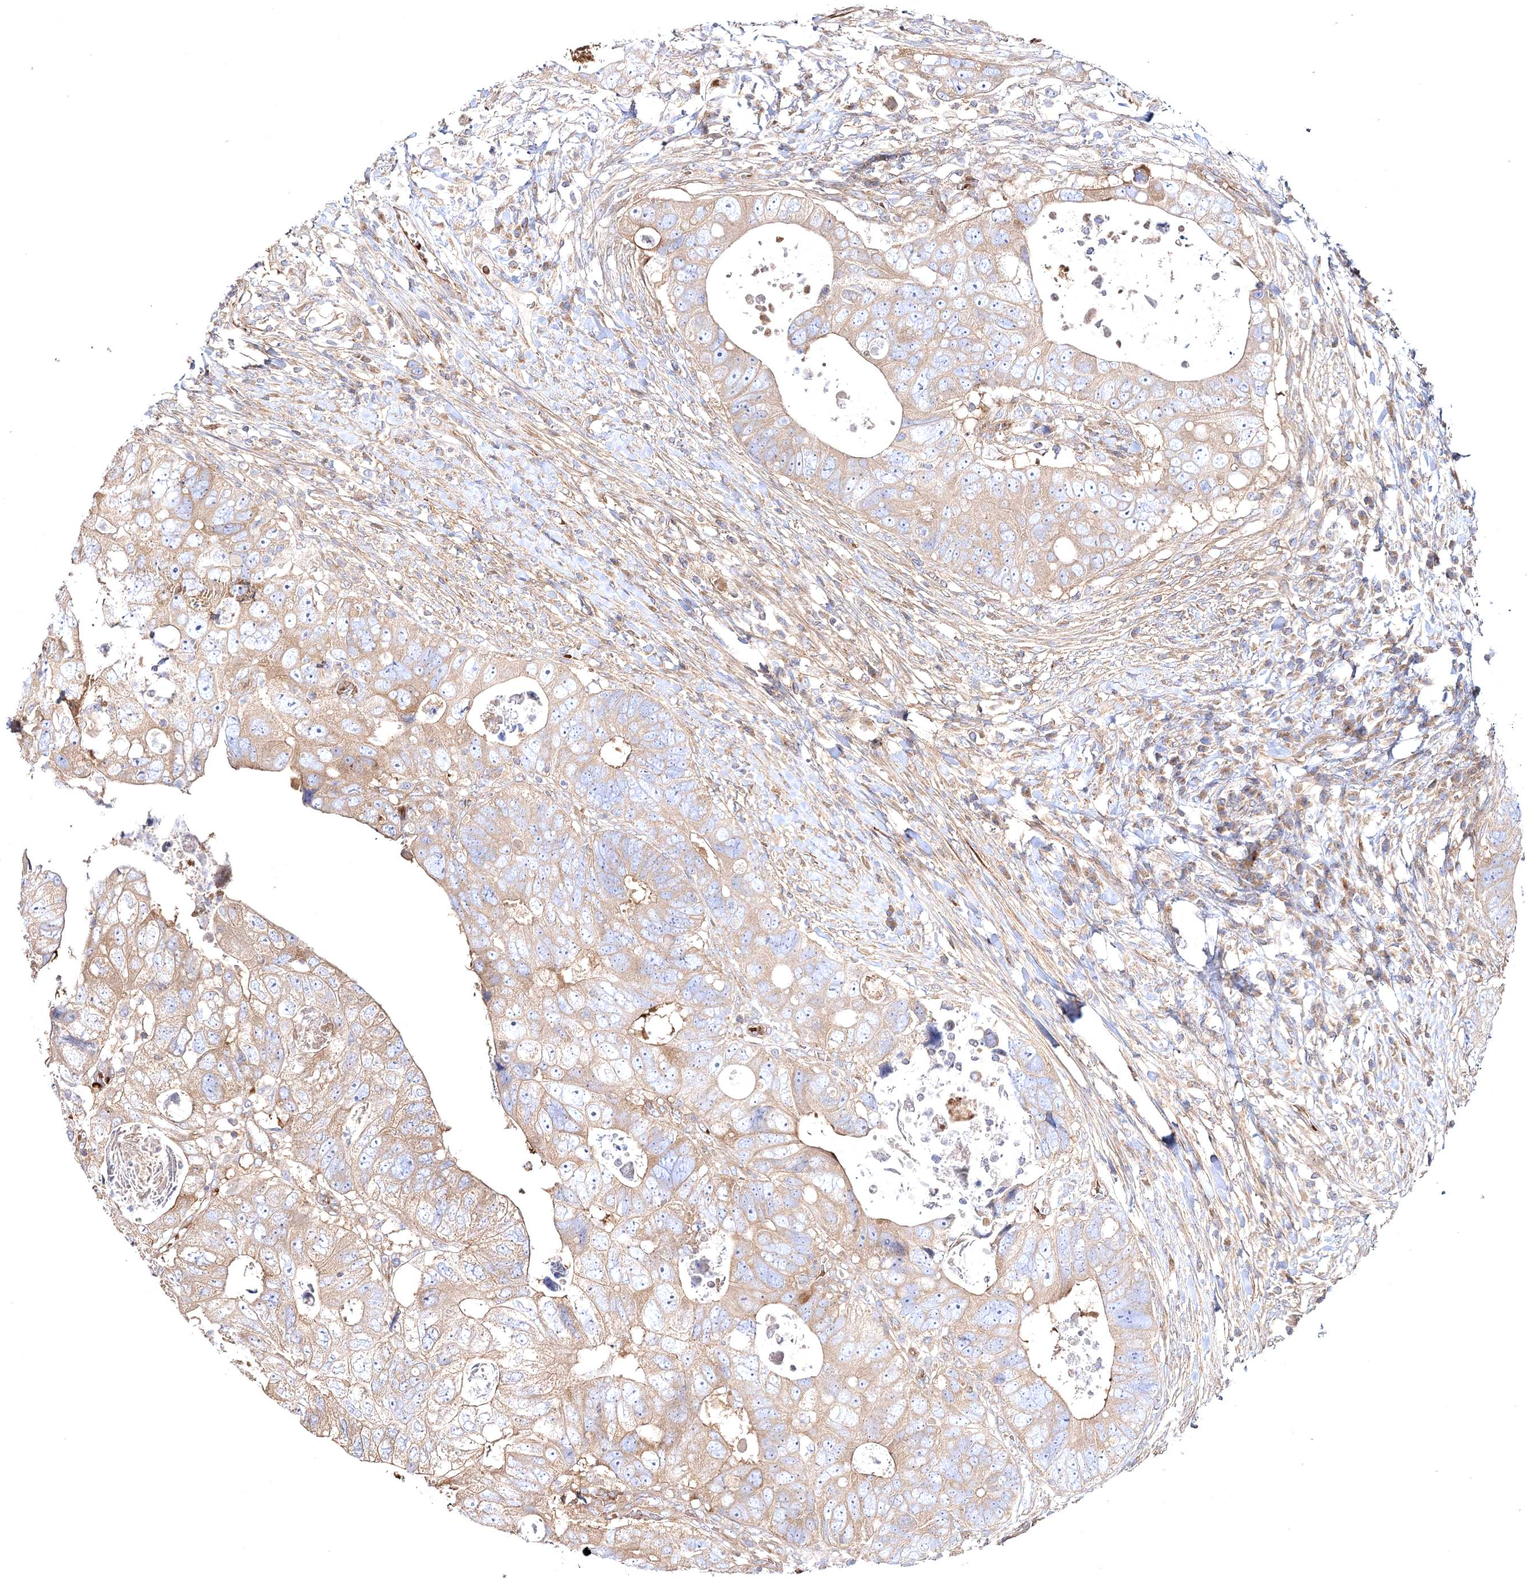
{"staining": {"intensity": "weak", "quantity": ">75%", "location": "cytoplasmic/membranous"}, "tissue": "colorectal cancer", "cell_type": "Tumor cells", "image_type": "cancer", "snomed": [{"axis": "morphology", "description": "Adenocarcinoma, NOS"}, {"axis": "topography", "description": "Rectum"}], "caption": "A brown stain labels weak cytoplasmic/membranous staining of a protein in colorectal cancer tumor cells.", "gene": "ZSWIM6", "patient": {"sex": "male", "age": 59}}